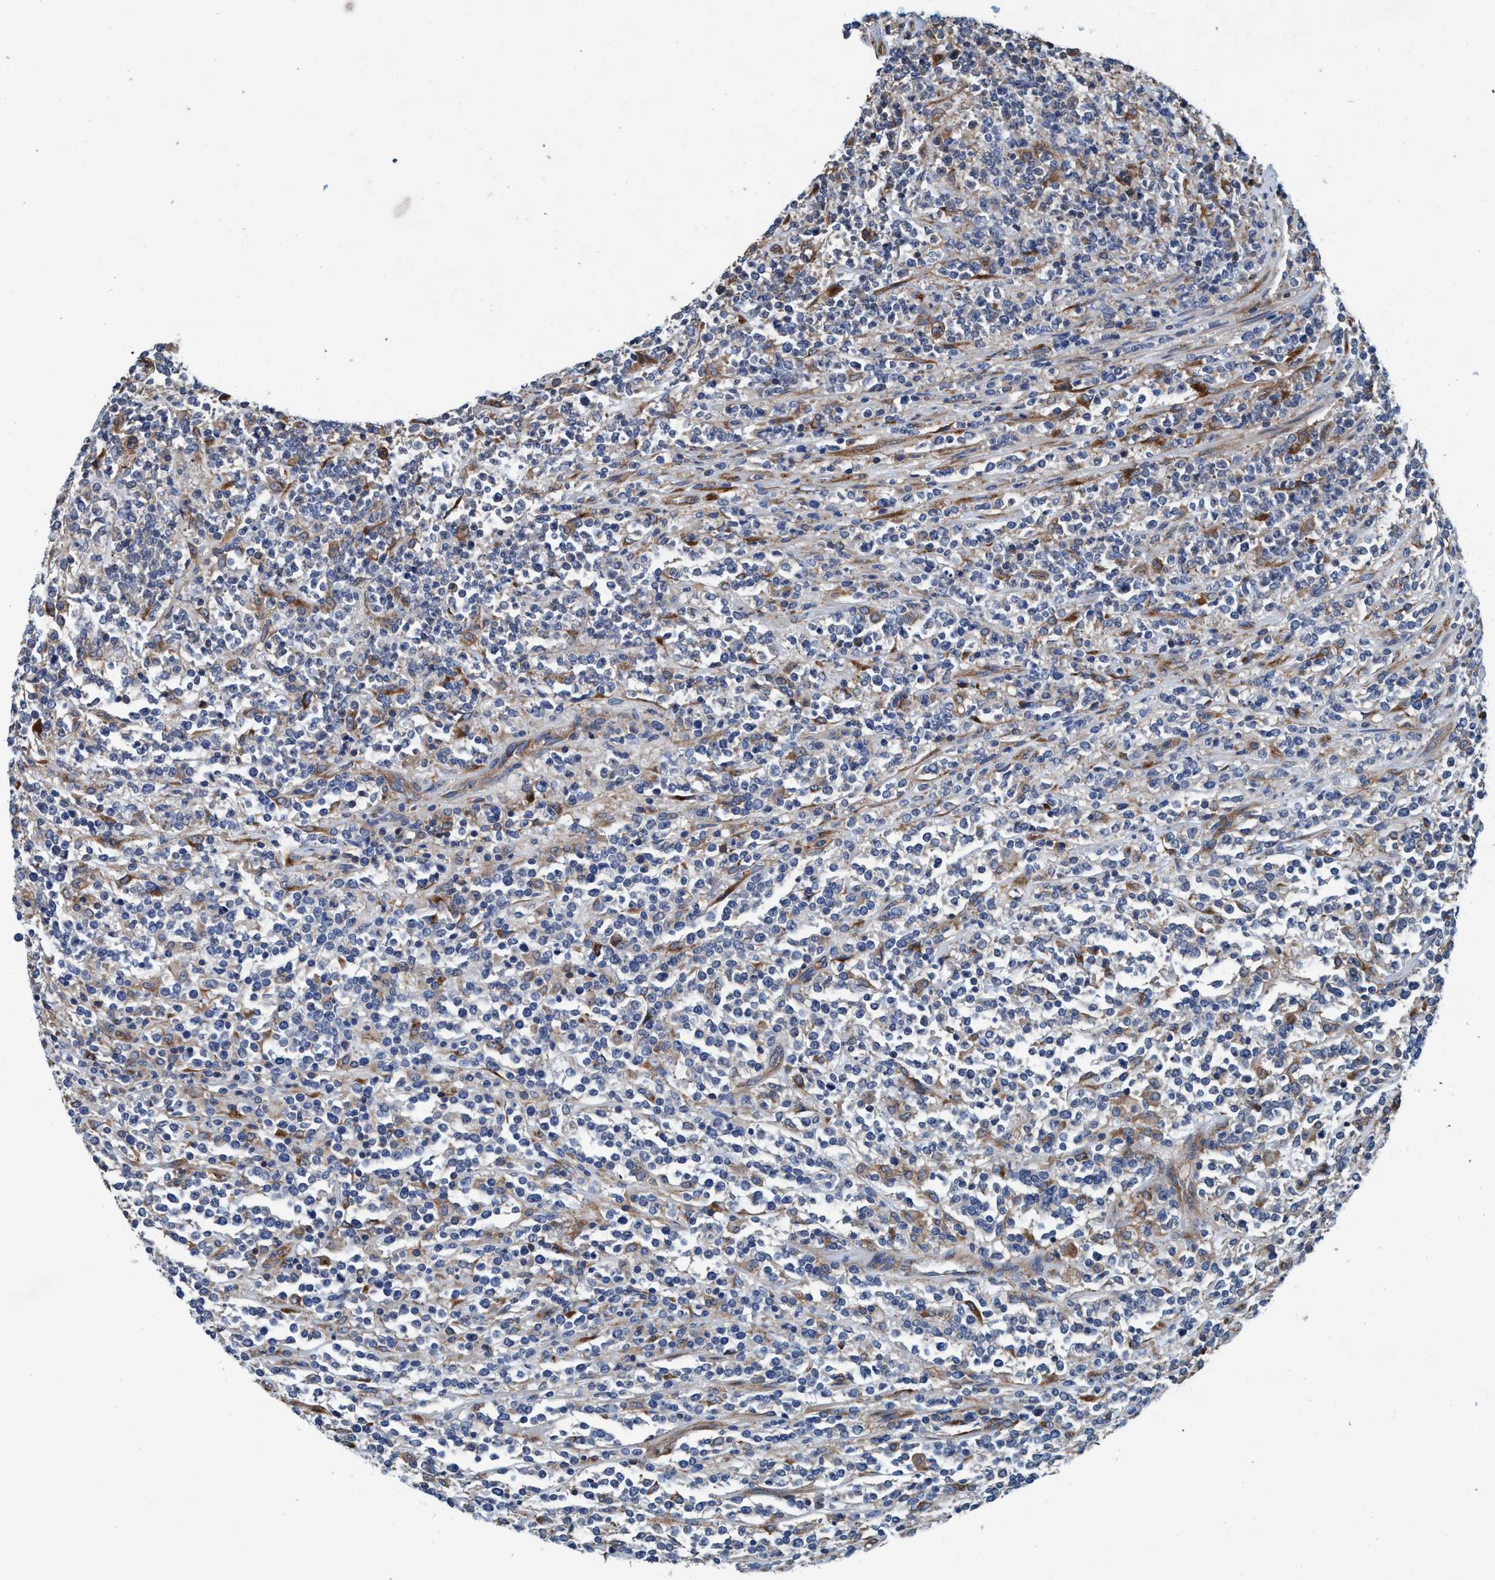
{"staining": {"intensity": "weak", "quantity": ">75%", "location": "cytoplasmic/membranous"}, "tissue": "lymphoma", "cell_type": "Tumor cells", "image_type": "cancer", "snomed": [{"axis": "morphology", "description": "Malignant lymphoma, non-Hodgkin's type, High grade"}, {"axis": "topography", "description": "Soft tissue"}], "caption": "Protein staining demonstrates weak cytoplasmic/membranous positivity in approximately >75% of tumor cells in high-grade malignant lymphoma, non-Hodgkin's type. (DAB (3,3'-diaminobenzidine) = brown stain, brightfield microscopy at high magnification).", "gene": "ENDOG", "patient": {"sex": "male", "age": 18}}